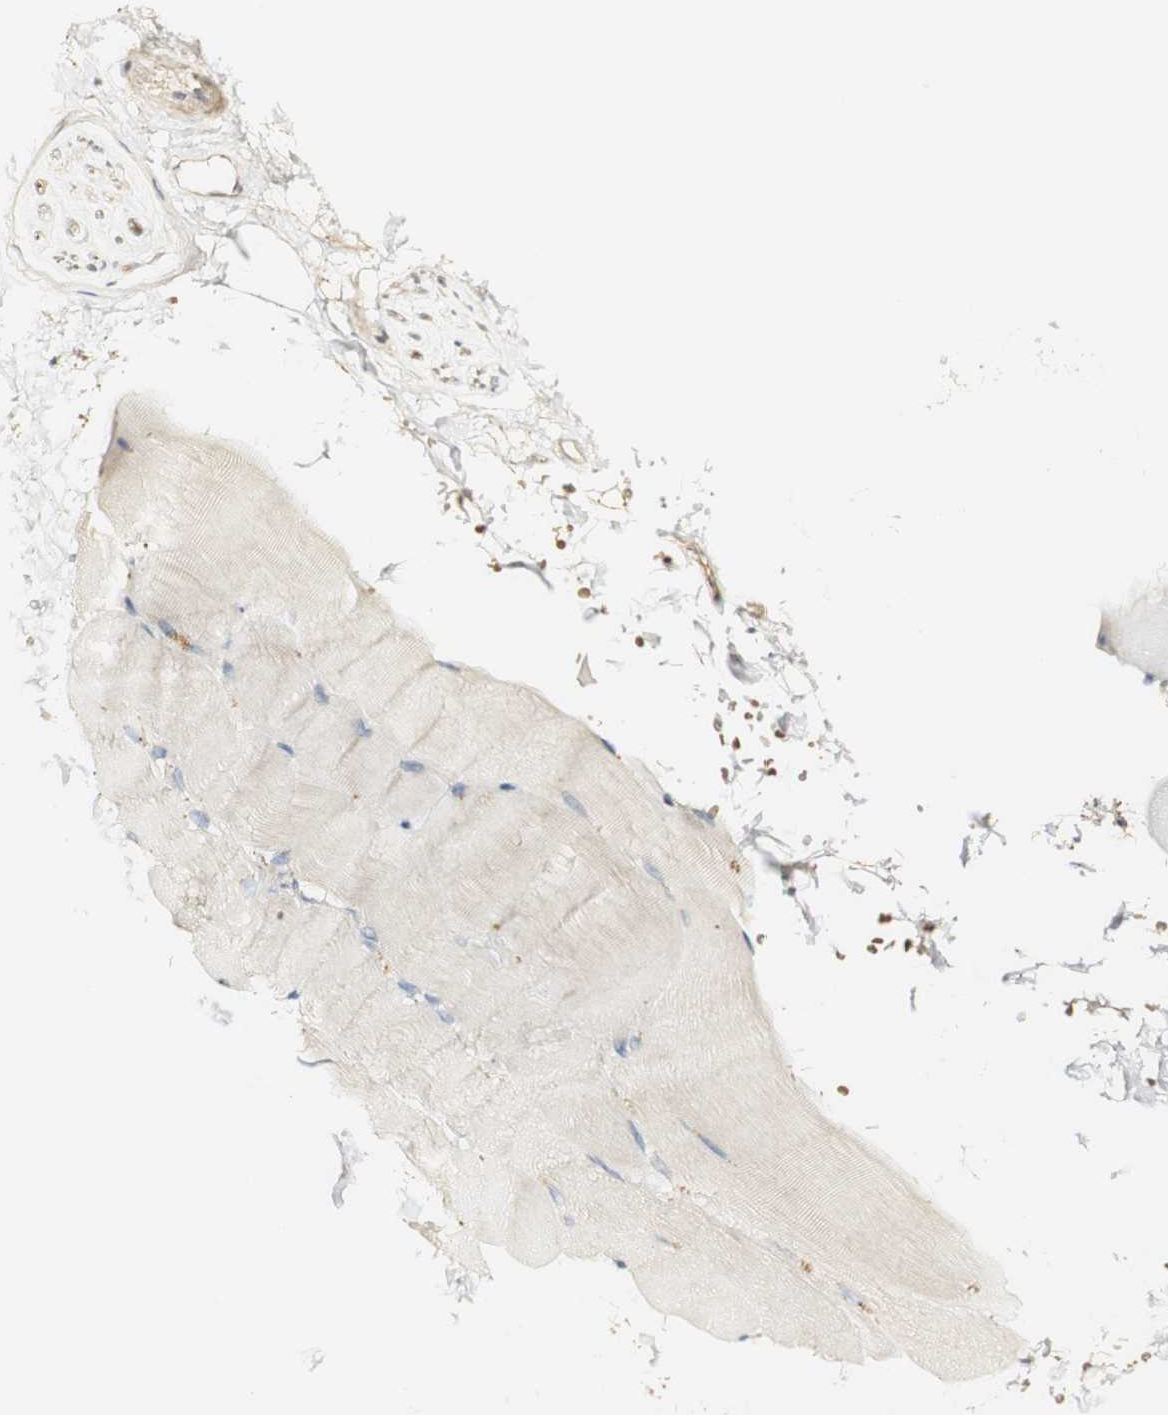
{"staining": {"intensity": "negative", "quantity": "none", "location": "none"}, "tissue": "skeletal muscle", "cell_type": "Myocytes", "image_type": "normal", "snomed": [{"axis": "morphology", "description": "Normal tissue, NOS"}, {"axis": "topography", "description": "Skin"}, {"axis": "topography", "description": "Skeletal muscle"}], "caption": "IHC photomicrograph of unremarkable skeletal muscle: human skeletal muscle stained with DAB displays no significant protein staining in myocytes. (Stains: DAB (3,3'-diaminobenzidine) immunohistochemistry with hematoxylin counter stain, Microscopy: brightfield microscopy at high magnification).", "gene": "SYT7", "patient": {"sex": "male", "age": 83}}